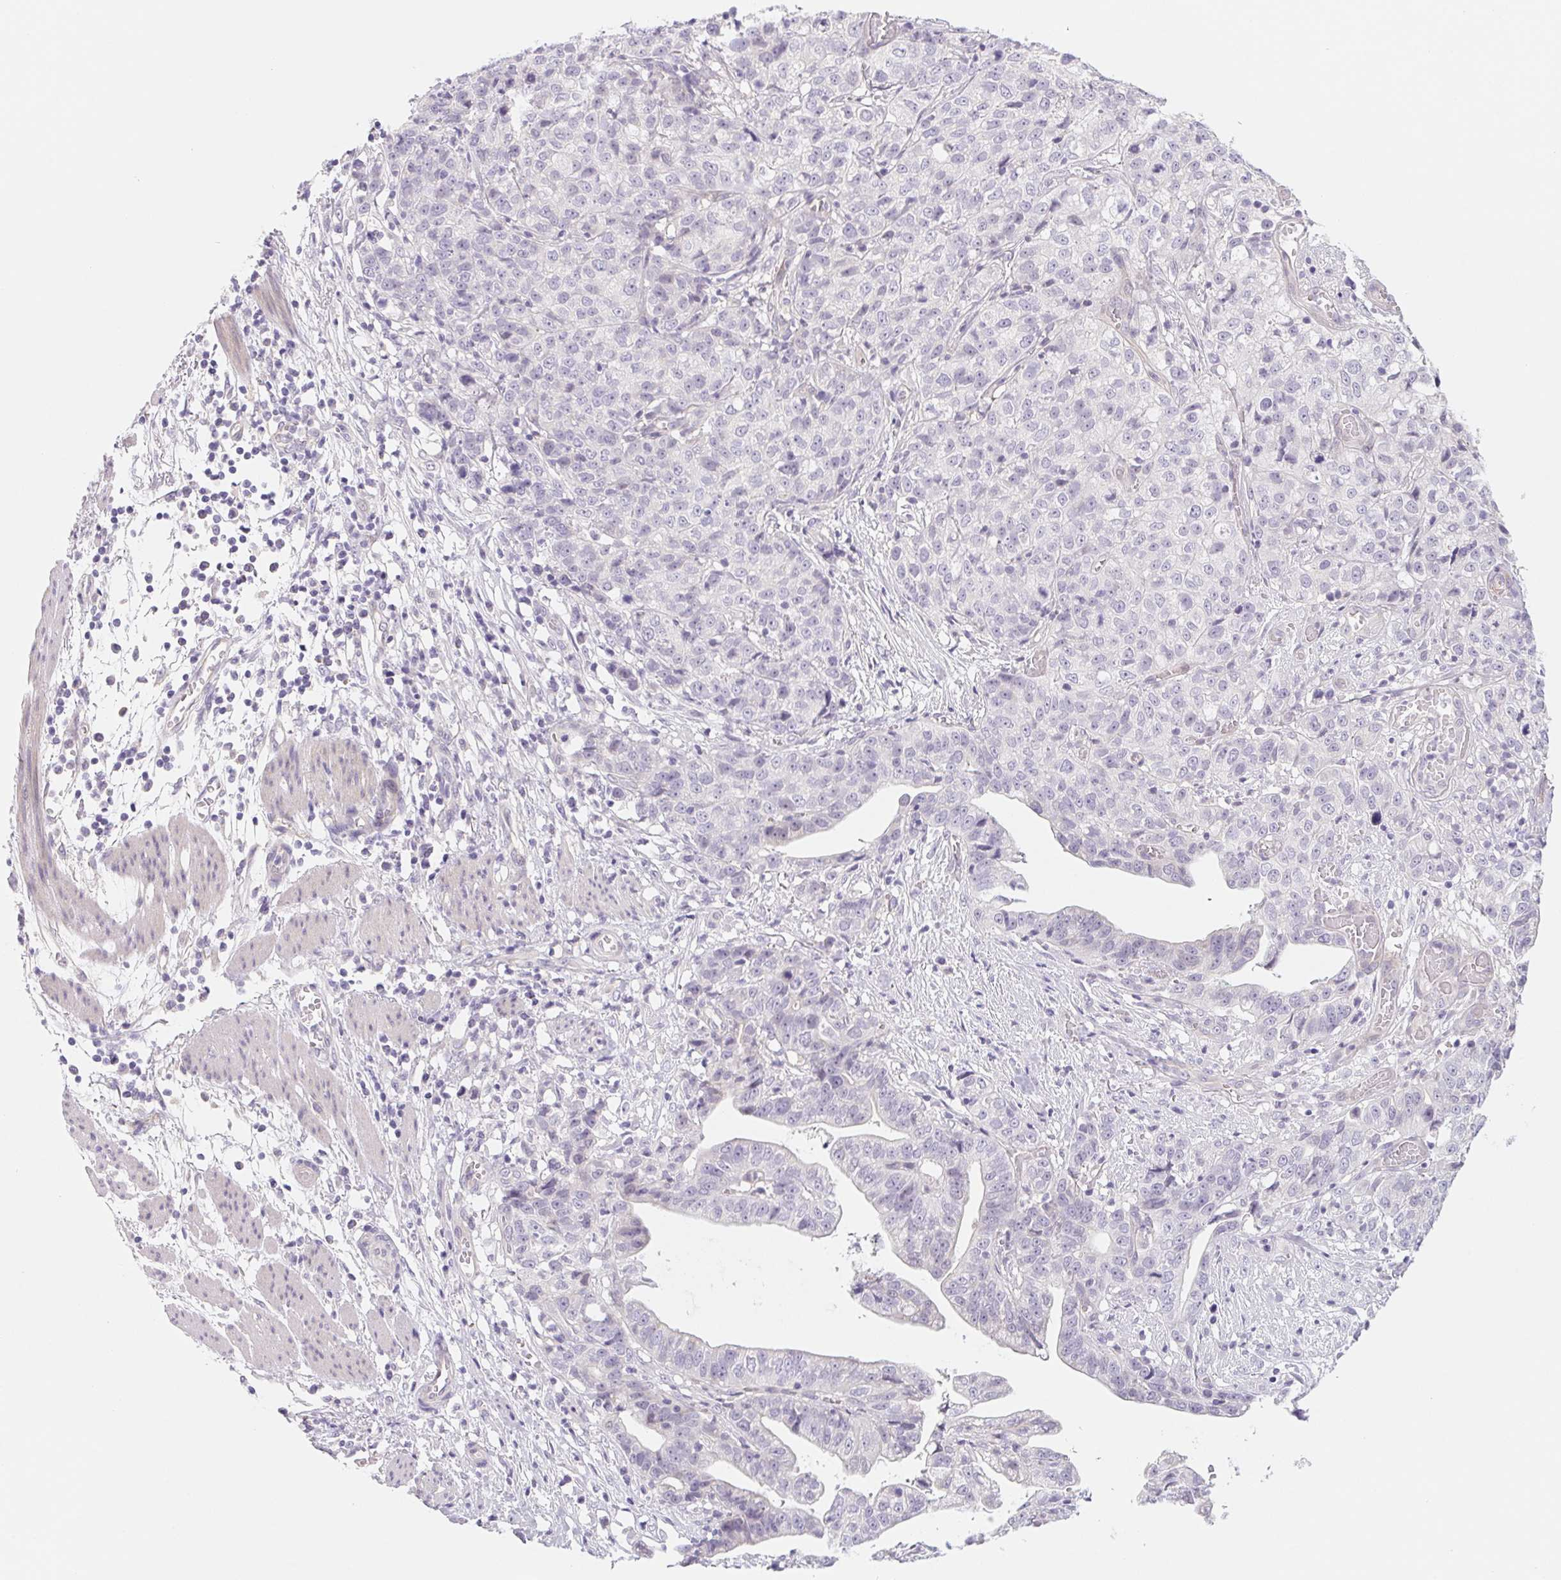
{"staining": {"intensity": "negative", "quantity": "none", "location": "none"}, "tissue": "stomach cancer", "cell_type": "Tumor cells", "image_type": "cancer", "snomed": [{"axis": "morphology", "description": "Adenocarcinoma, NOS"}, {"axis": "topography", "description": "Stomach, upper"}], "caption": "There is no significant expression in tumor cells of stomach adenocarcinoma. The staining was performed using DAB (3,3'-diaminobenzidine) to visualize the protein expression in brown, while the nuclei were stained in blue with hematoxylin (Magnification: 20x).", "gene": "CTNND2", "patient": {"sex": "female", "age": 67}}